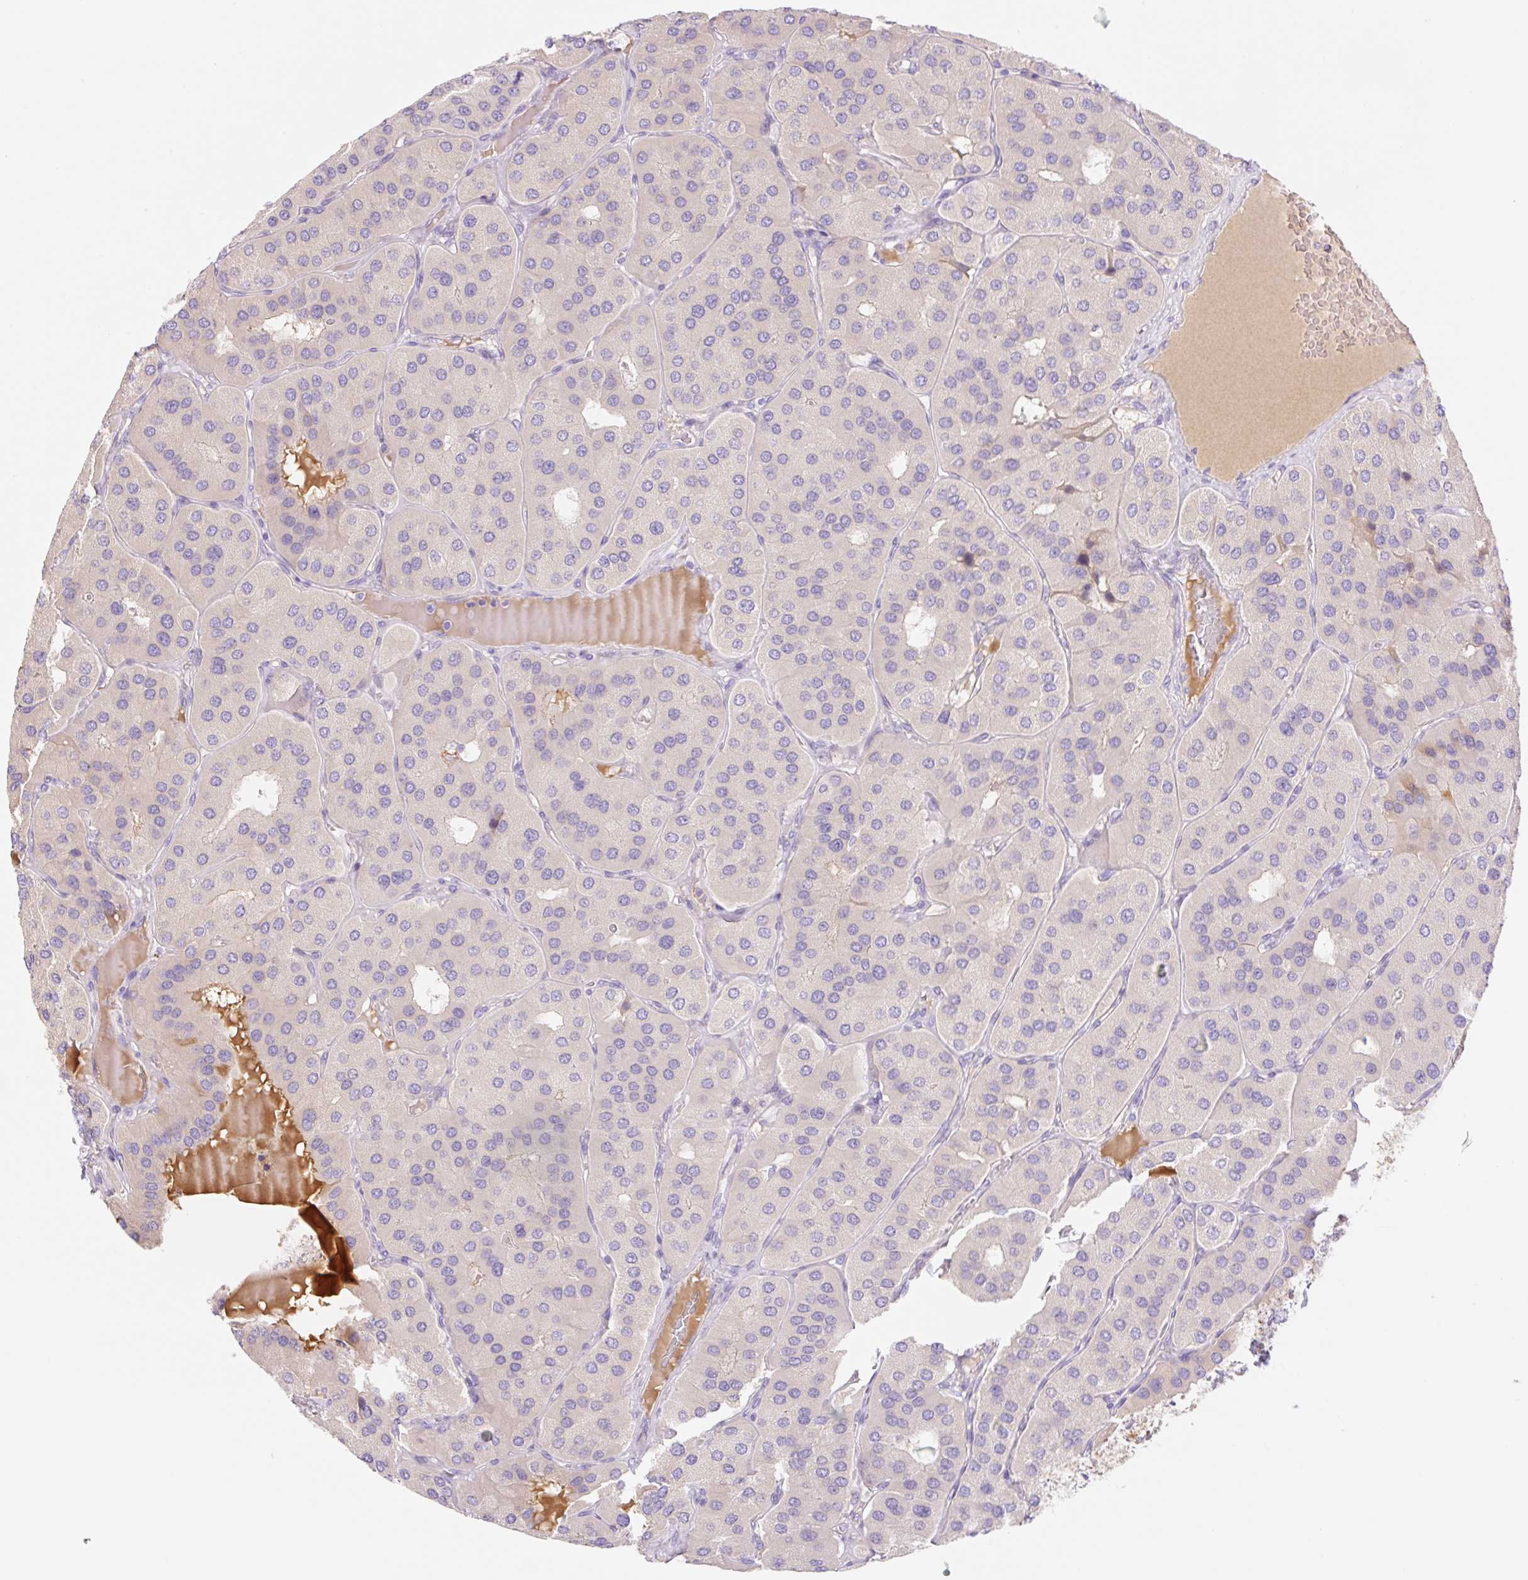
{"staining": {"intensity": "negative", "quantity": "none", "location": "none"}, "tissue": "parathyroid gland", "cell_type": "Glandular cells", "image_type": "normal", "snomed": [{"axis": "morphology", "description": "Normal tissue, NOS"}, {"axis": "morphology", "description": "Adenoma, NOS"}, {"axis": "topography", "description": "Parathyroid gland"}], "caption": "DAB immunohistochemical staining of normal human parathyroid gland reveals no significant positivity in glandular cells.", "gene": "DENND5A", "patient": {"sex": "female", "age": 86}}